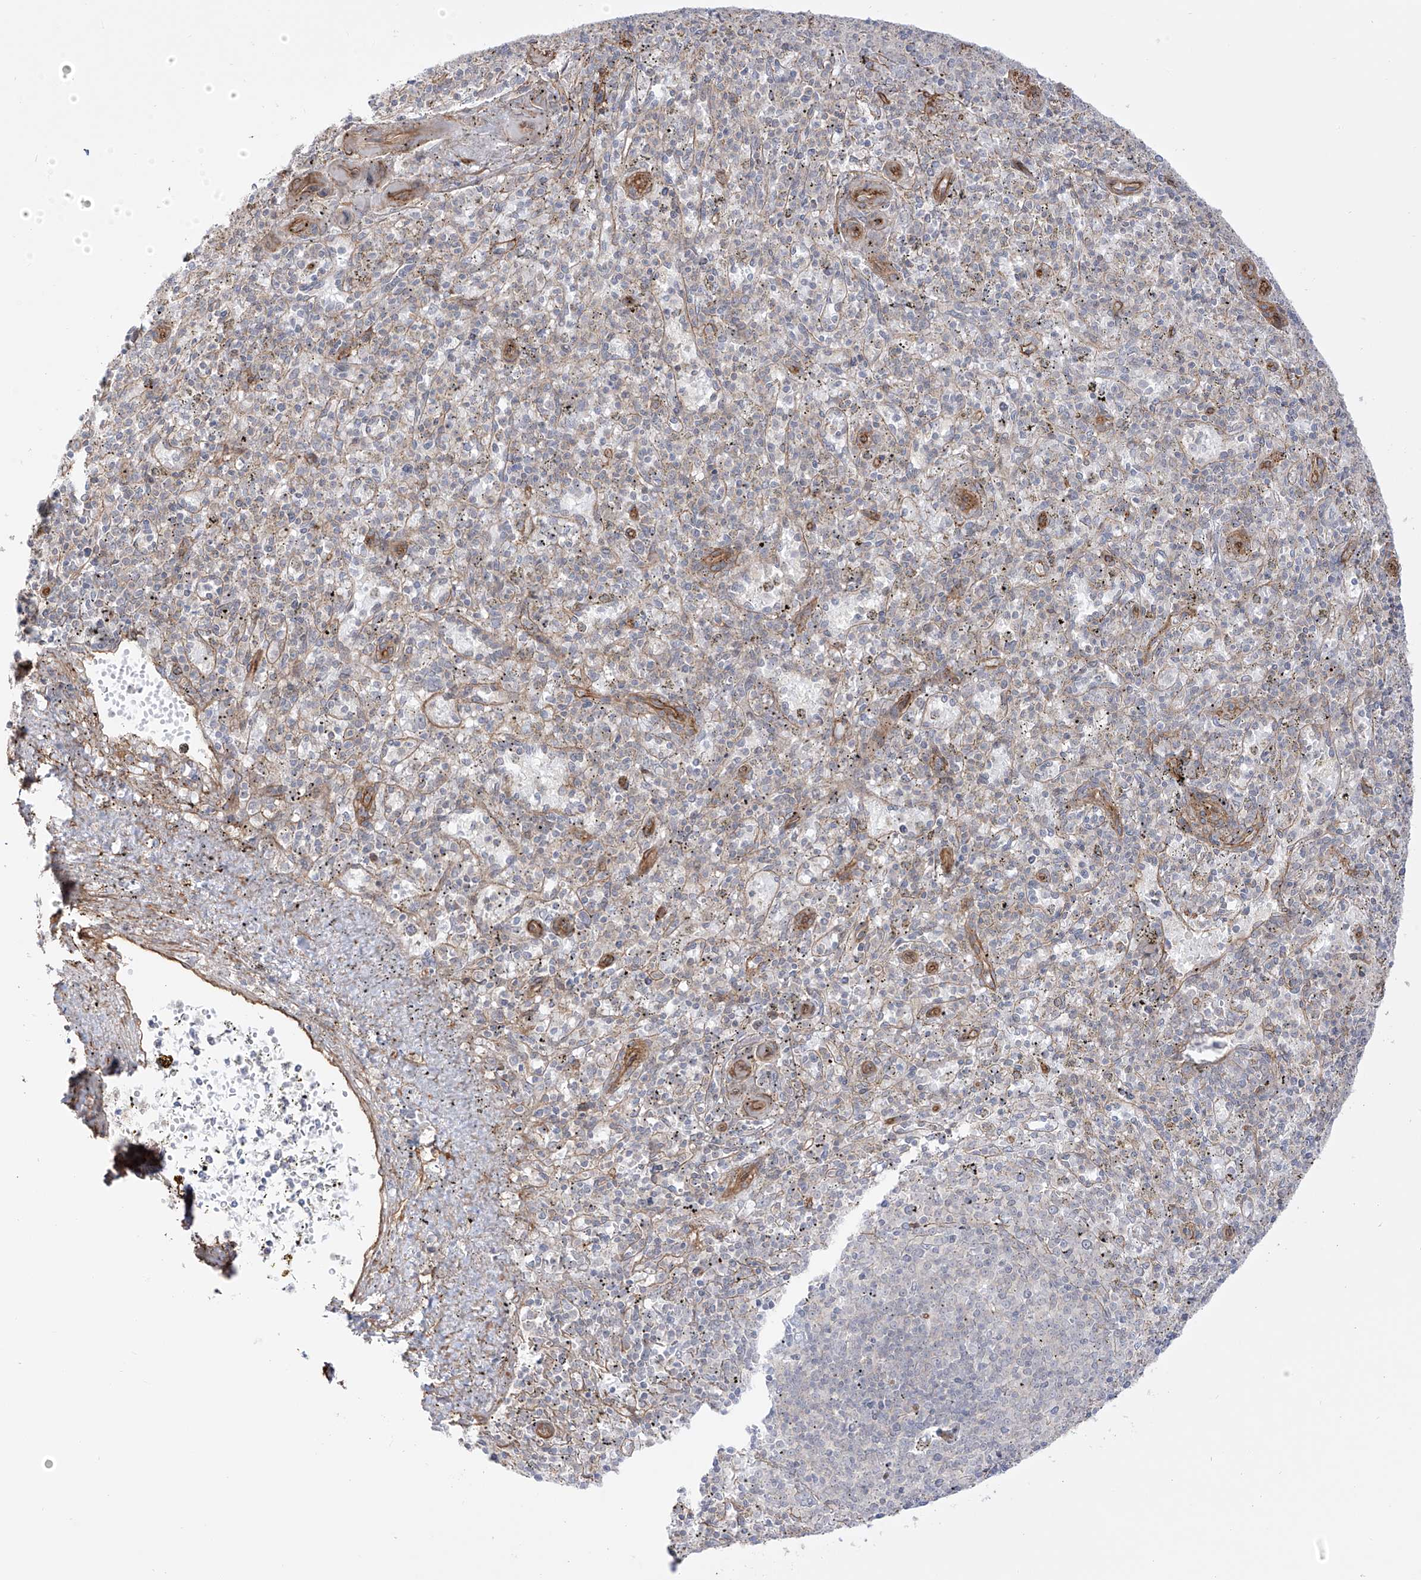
{"staining": {"intensity": "negative", "quantity": "none", "location": "none"}, "tissue": "spleen", "cell_type": "Cells in red pulp", "image_type": "normal", "snomed": [{"axis": "morphology", "description": "Normal tissue, NOS"}, {"axis": "topography", "description": "Spleen"}], "caption": "This is a micrograph of immunohistochemistry (IHC) staining of benign spleen, which shows no staining in cells in red pulp.", "gene": "ZNF180", "patient": {"sex": "male", "age": 72}}